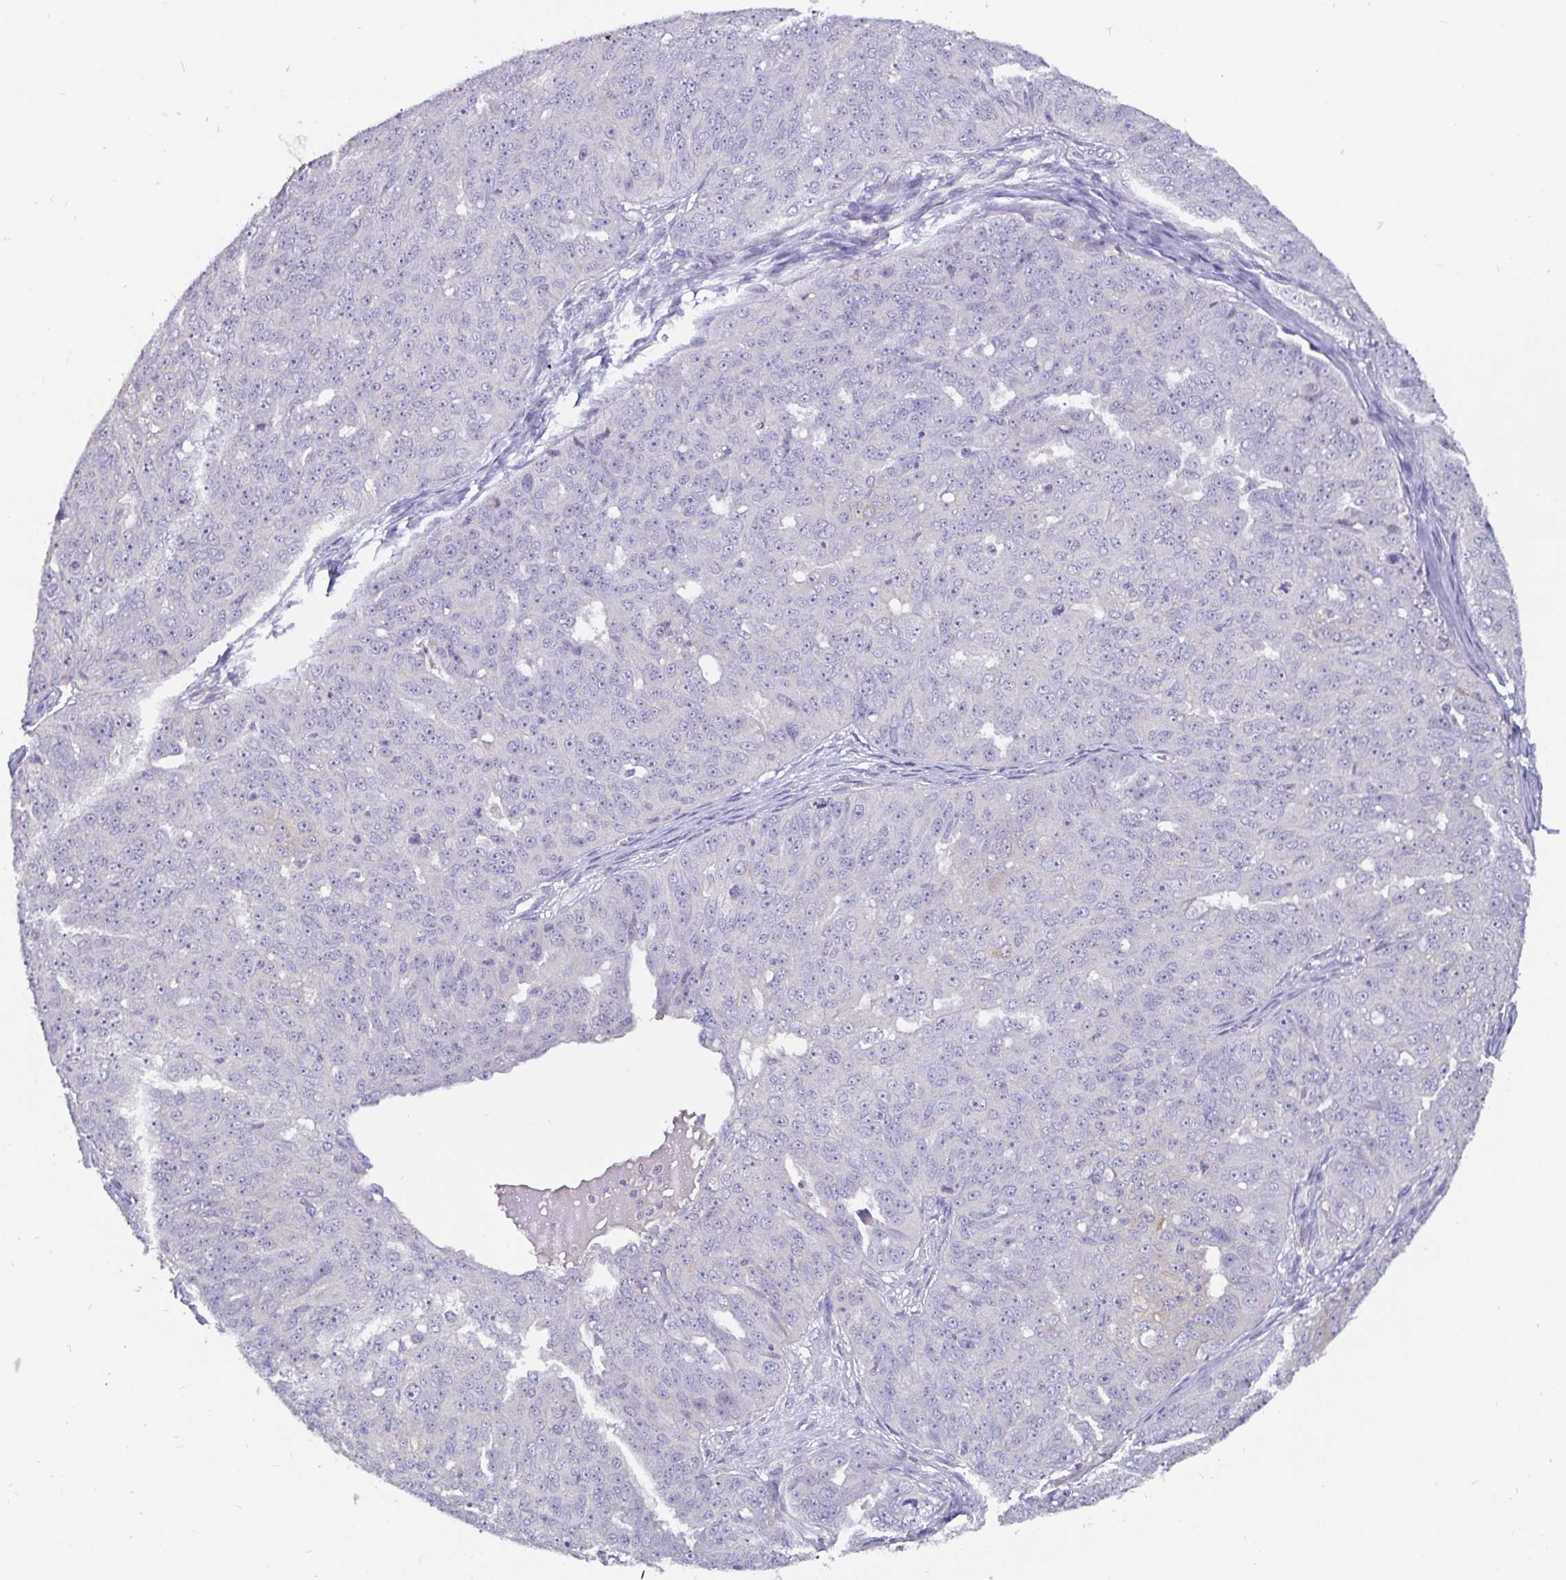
{"staining": {"intensity": "negative", "quantity": "none", "location": "none"}, "tissue": "ovarian cancer", "cell_type": "Tumor cells", "image_type": "cancer", "snomed": [{"axis": "morphology", "description": "Carcinoma, endometroid"}, {"axis": "topography", "description": "Ovary"}], "caption": "Ovarian cancer was stained to show a protein in brown. There is no significant positivity in tumor cells.", "gene": "ADAMTS6", "patient": {"sex": "female", "age": 70}}